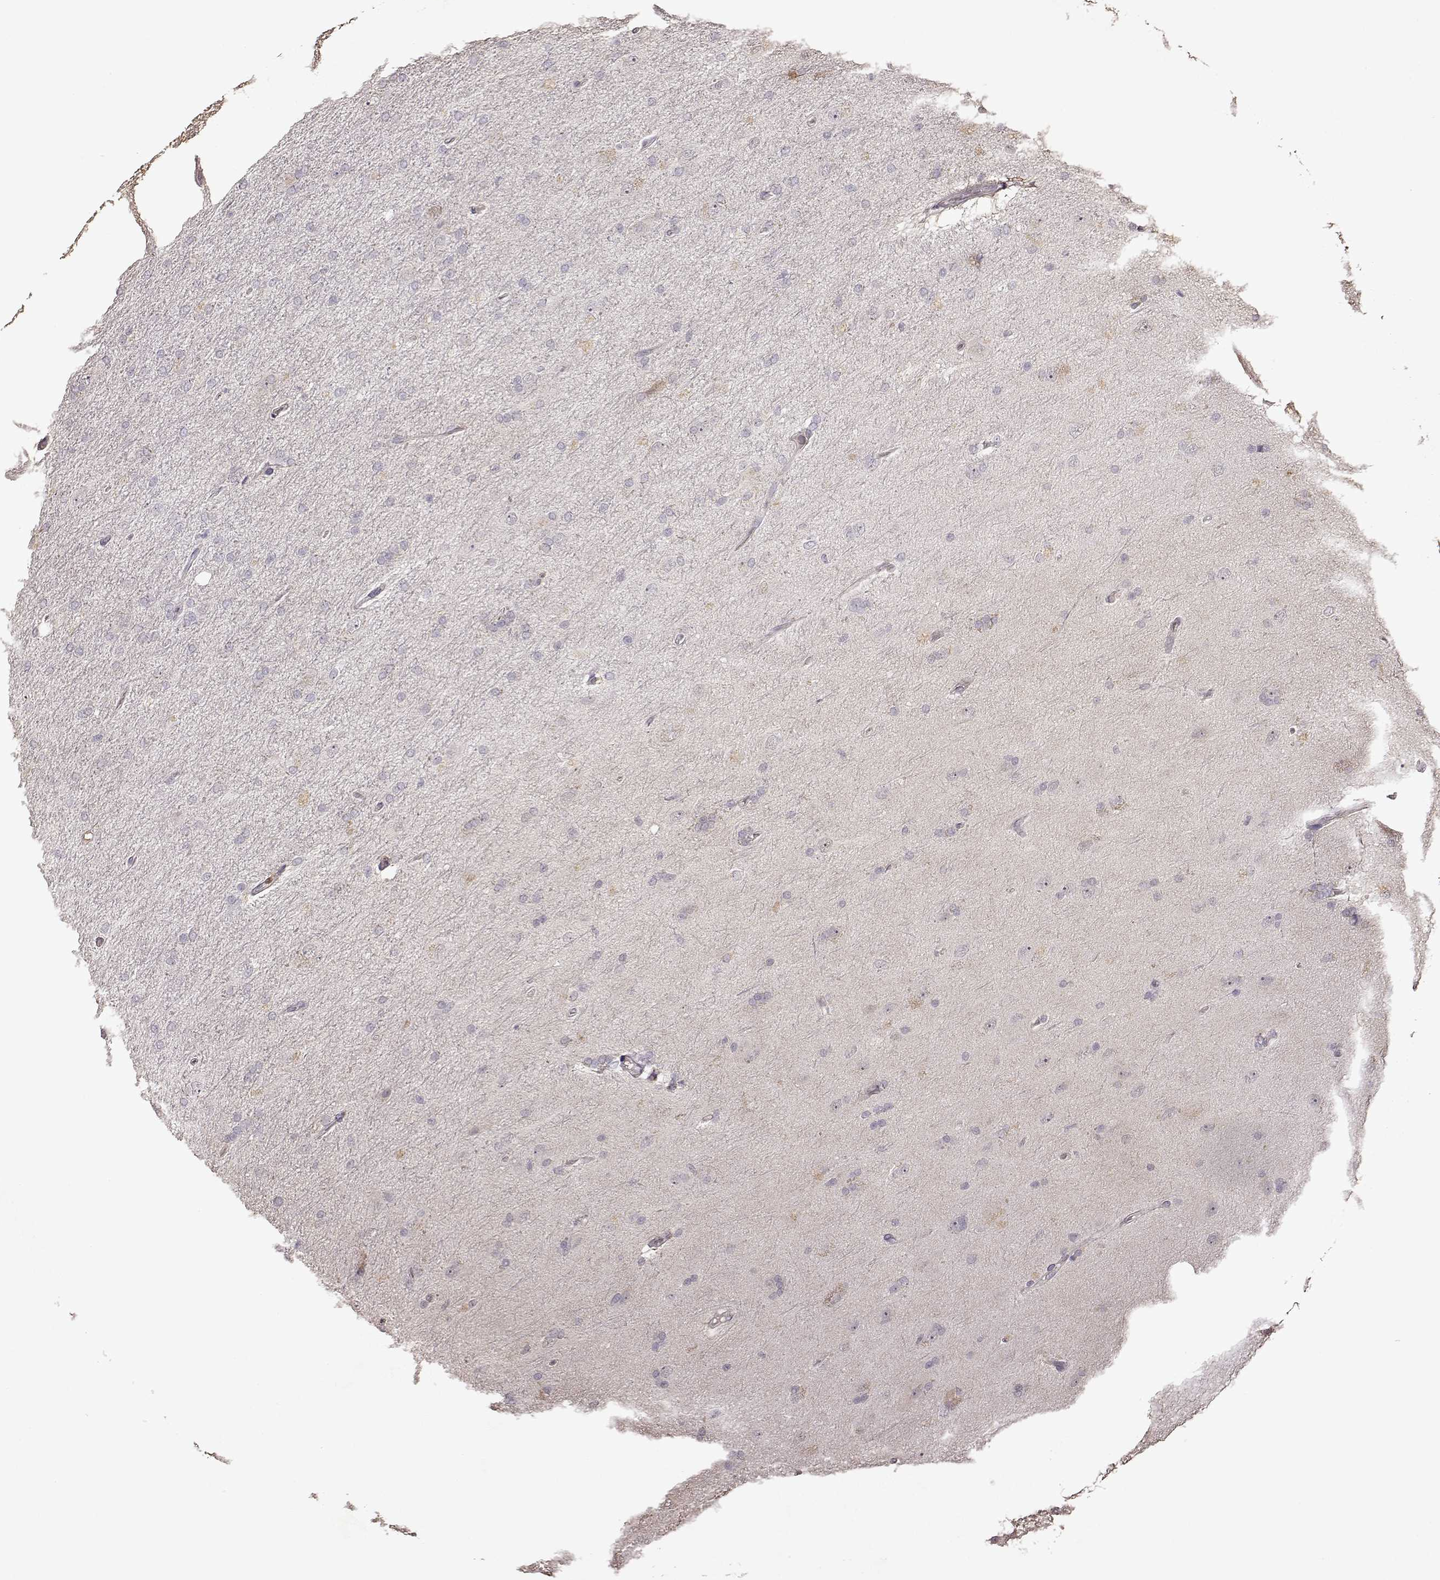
{"staining": {"intensity": "negative", "quantity": "none", "location": "none"}, "tissue": "glioma", "cell_type": "Tumor cells", "image_type": "cancer", "snomed": [{"axis": "morphology", "description": "Glioma, malignant, High grade"}, {"axis": "topography", "description": "Cerebral cortex"}], "caption": "A micrograph of glioma stained for a protein displays no brown staining in tumor cells. The staining is performed using DAB brown chromogen with nuclei counter-stained in using hematoxylin.", "gene": "CRB1", "patient": {"sex": "male", "age": 70}}